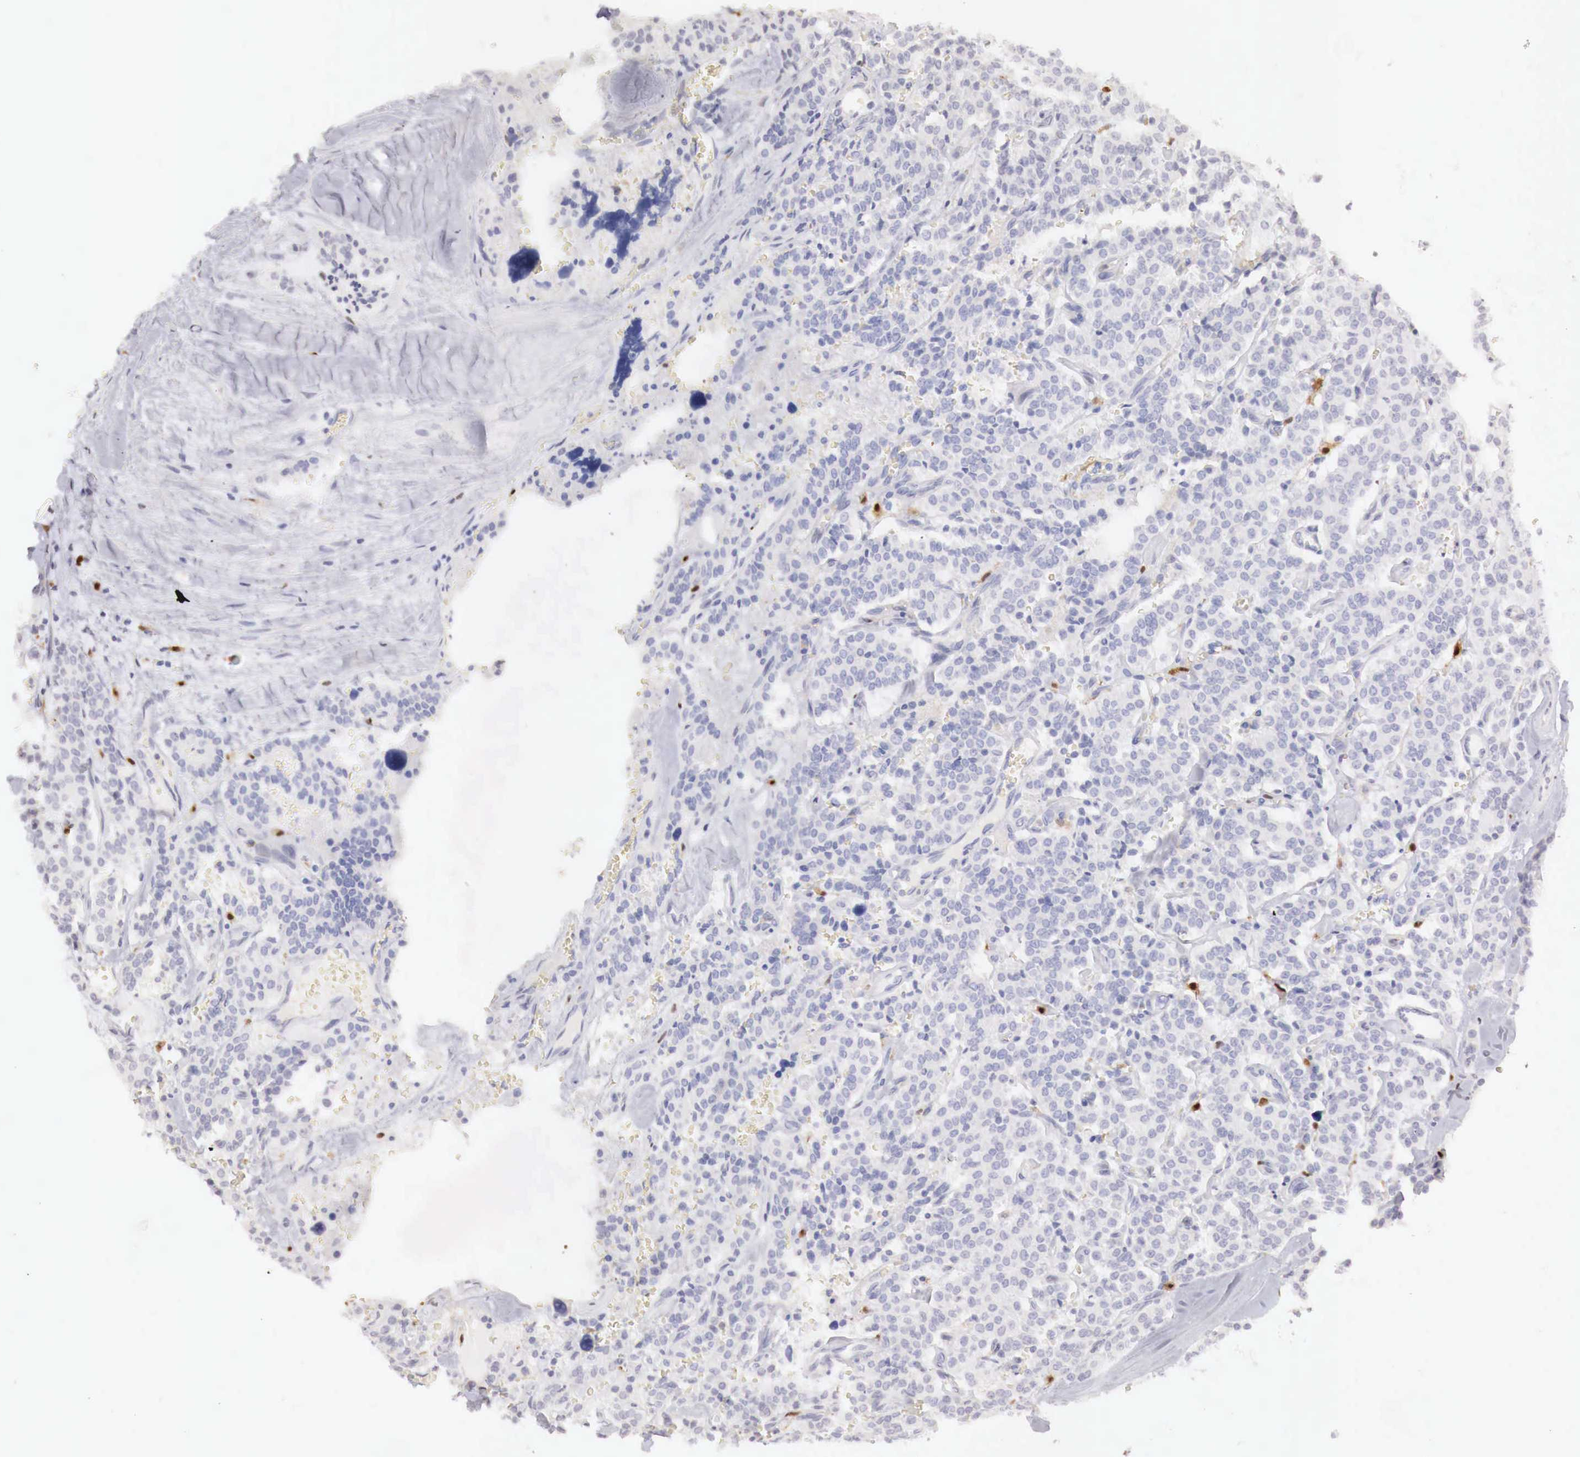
{"staining": {"intensity": "negative", "quantity": "none", "location": "none"}, "tissue": "carcinoid", "cell_type": "Tumor cells", "image_type": "cancer", "snomed": [{"axis": "morphology", "description": "Carcinoid, malignant, NOS"}, {"axis": "topography", "description": "Bronchus"}], "caption": "This is an immunohistochemistry (IHC) image of human malignant carcinoid. There is no staining in tumor cells.", "gene": "RENBP", "patient": {"sex": "male", "age": 55}}